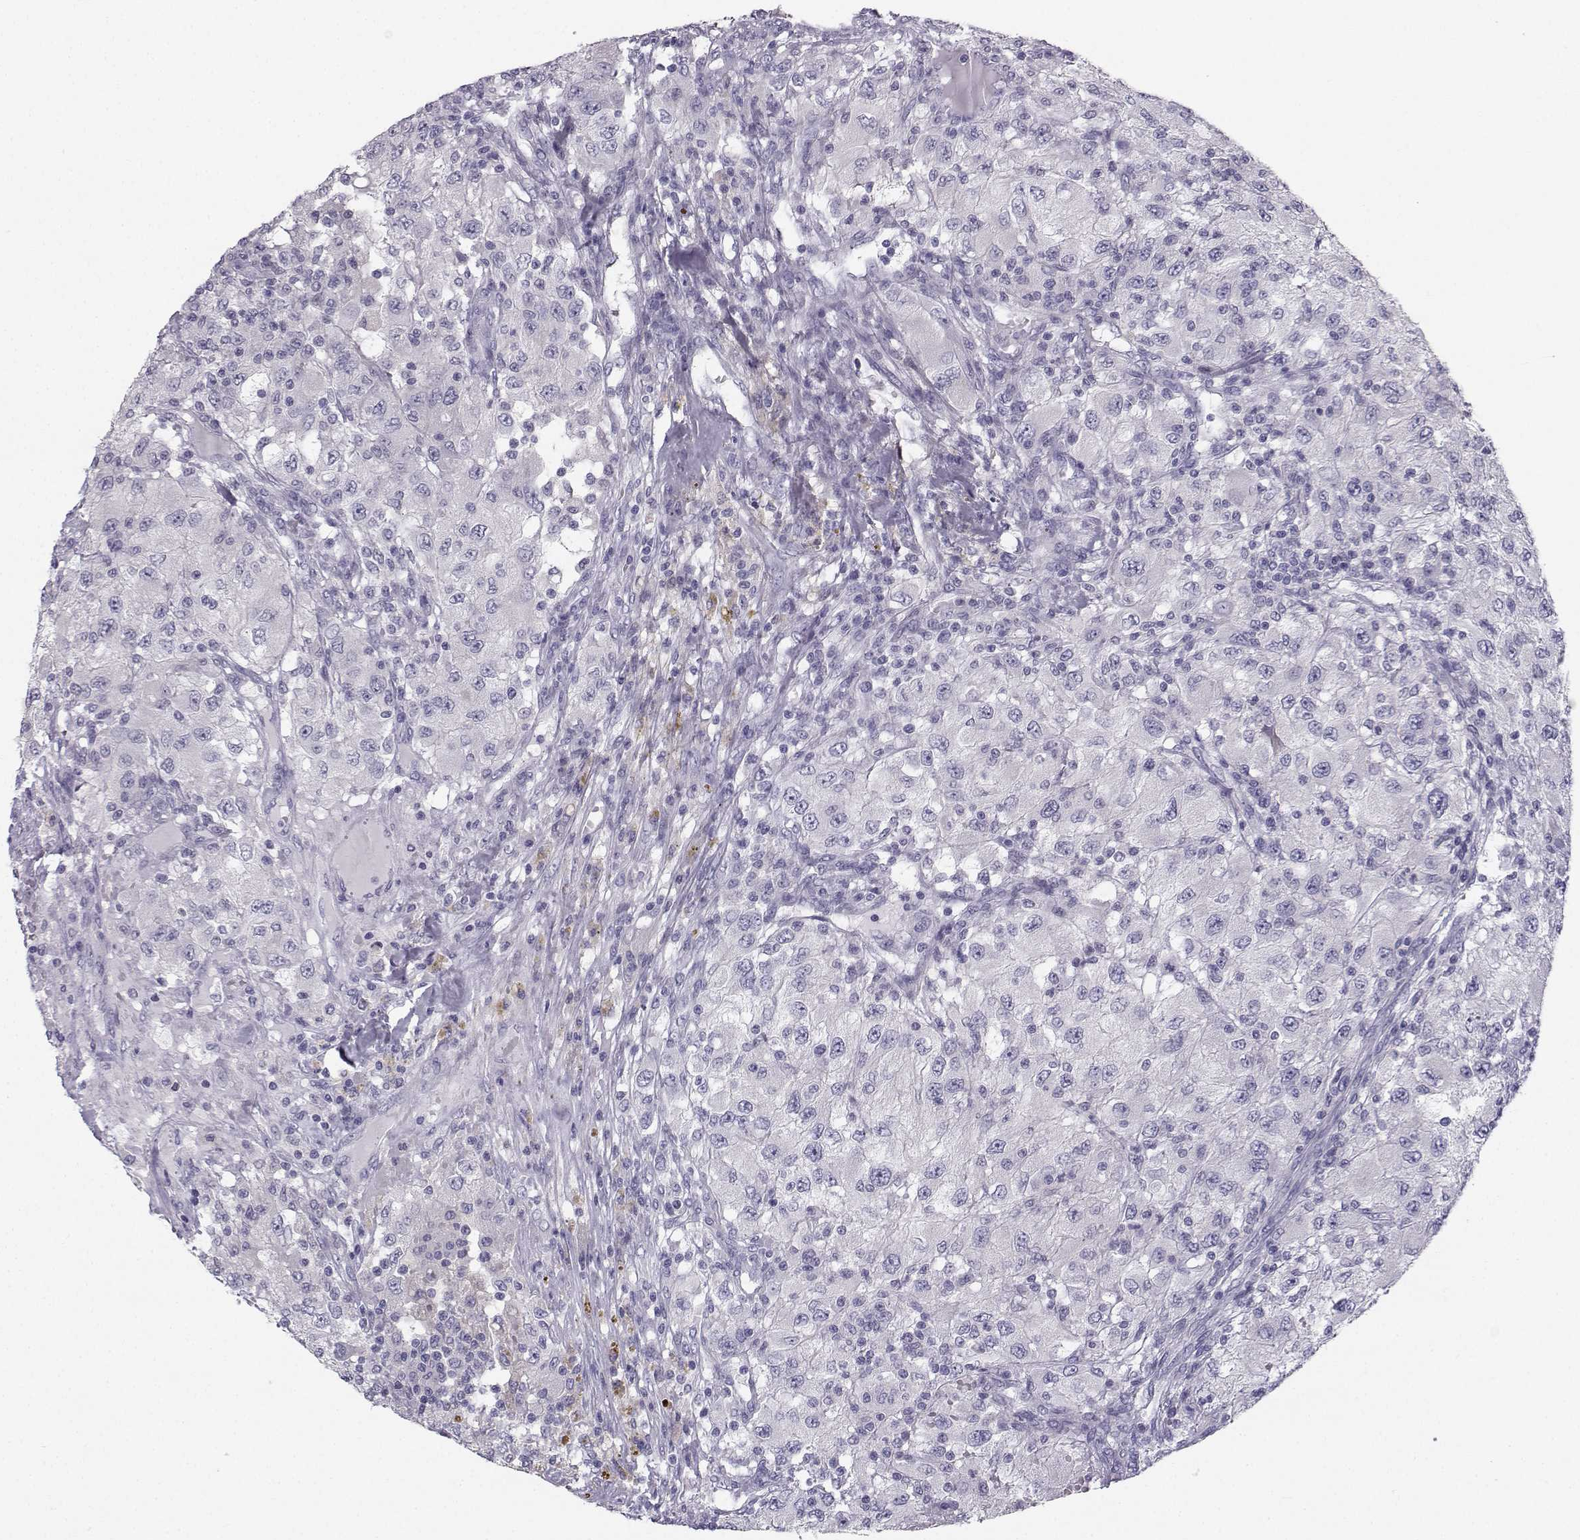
{"staining": {"intensity": "negative", "quantity": "none", "location": "none"}, "tissue": "renal cancer", "cell_type": "Tumor cells", "image_type": "cancer", "snomed": [{"axis": "morphology", "description": "Adenocarcinoma, NOS"}, {"axis": "topography", "description": "Kidney"}], "caption": "A histopathology image of human renal cancer is negative for staining in tumor cells. (Brightfield microscopy of DAB IHC at high magnification).", "gene": "SYCE1", "patient": {"sex": "female", "age": 67}}